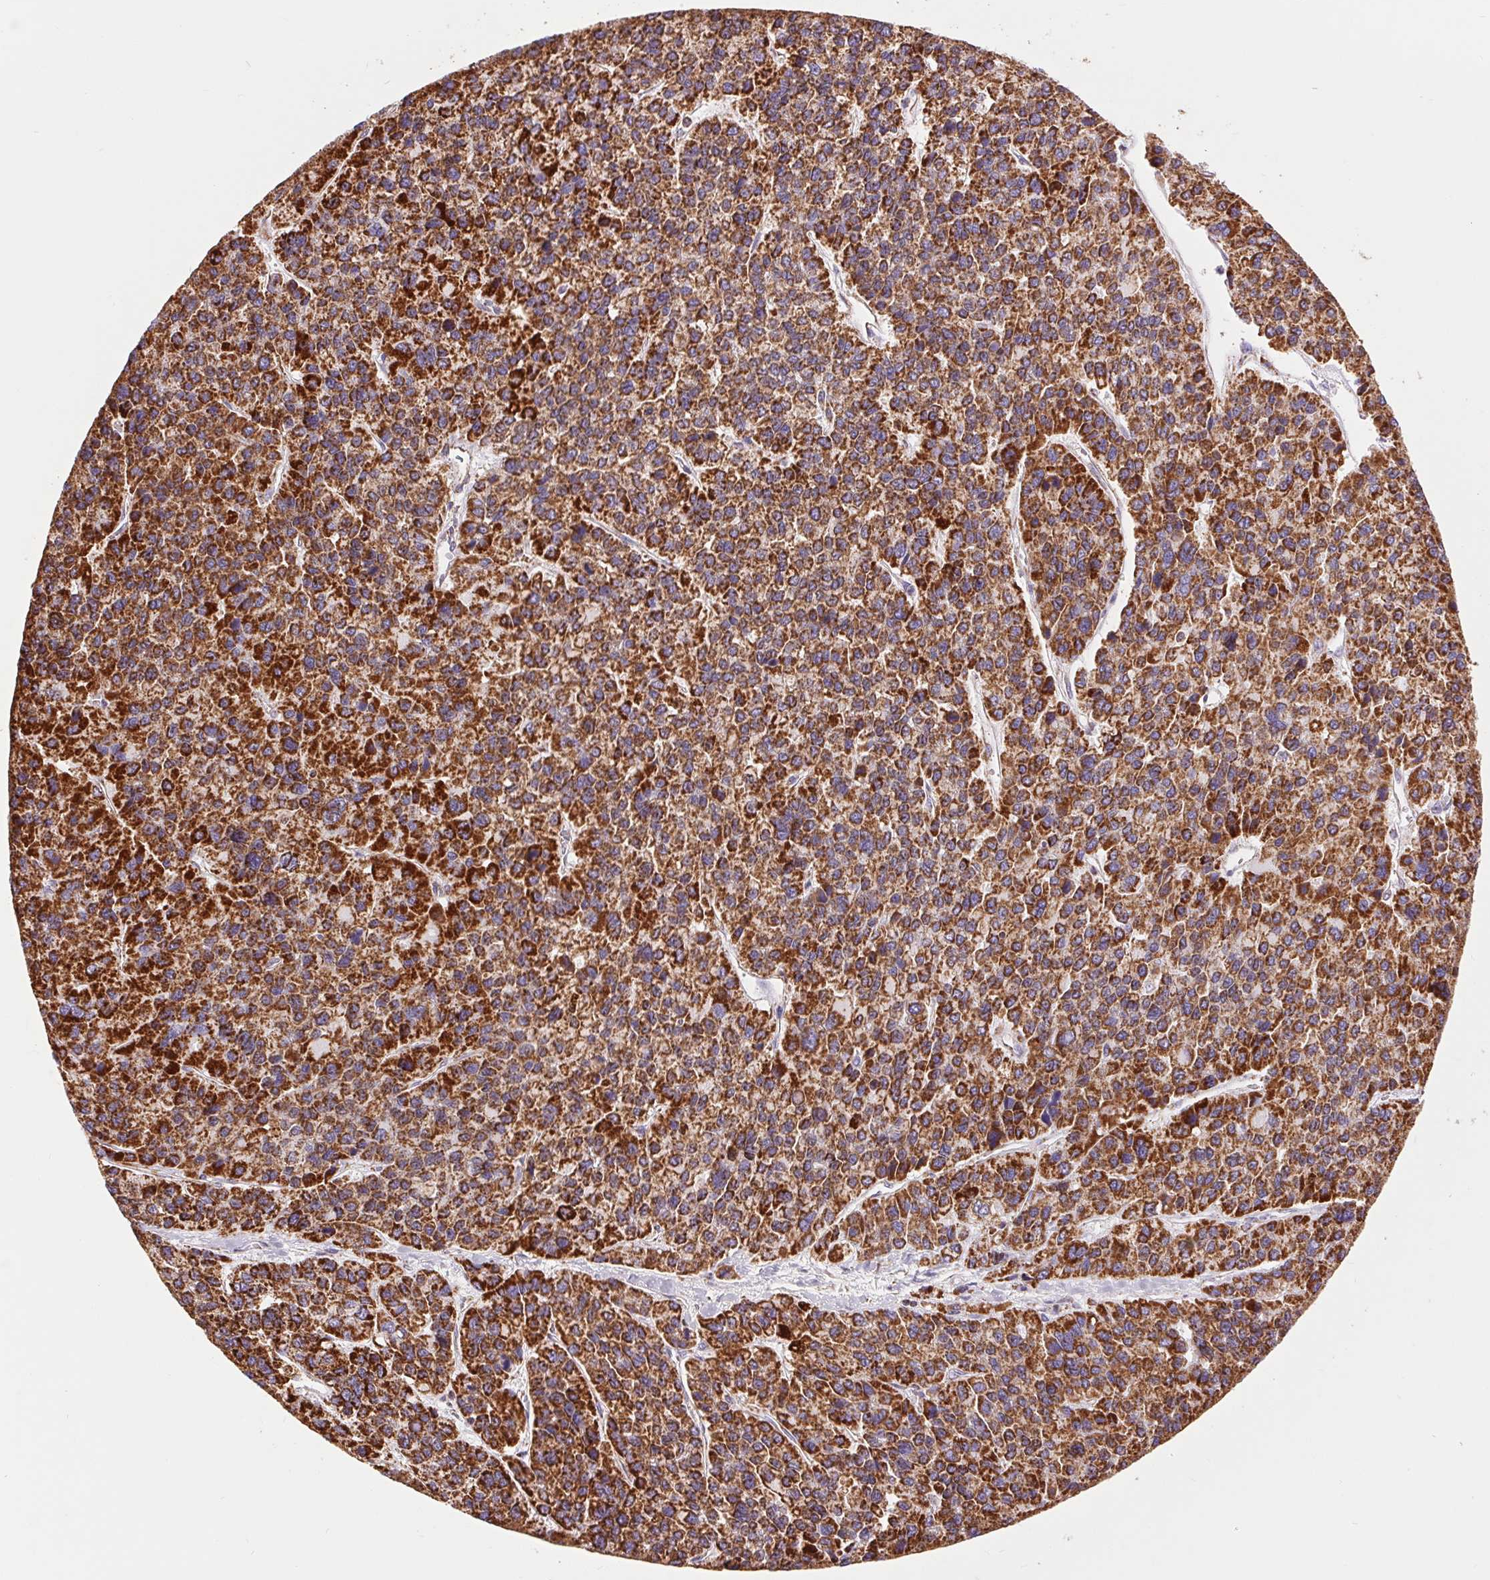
{"staining": {"intensity": "strong", "quantity": ">75%", "location": "cytoplasmic/membranous"}, "tissue": "liver cancer", "cell_type": "Tumor cells", "image_type": "cancer", "snomed": [{"axis": "morphology", "description": "Carcinoma, Hepatocellular, NOS"}, {"axis": "topography", "description": "Liver"}], "caption": "Immunohistochemical staining of human liver cancer shows high levels of strong cytoplasmic/membranous positivity in approximately >75% of tumor cells.", "gene": "ATP5PB", "patient": {"sex": "female", "age": 41}}